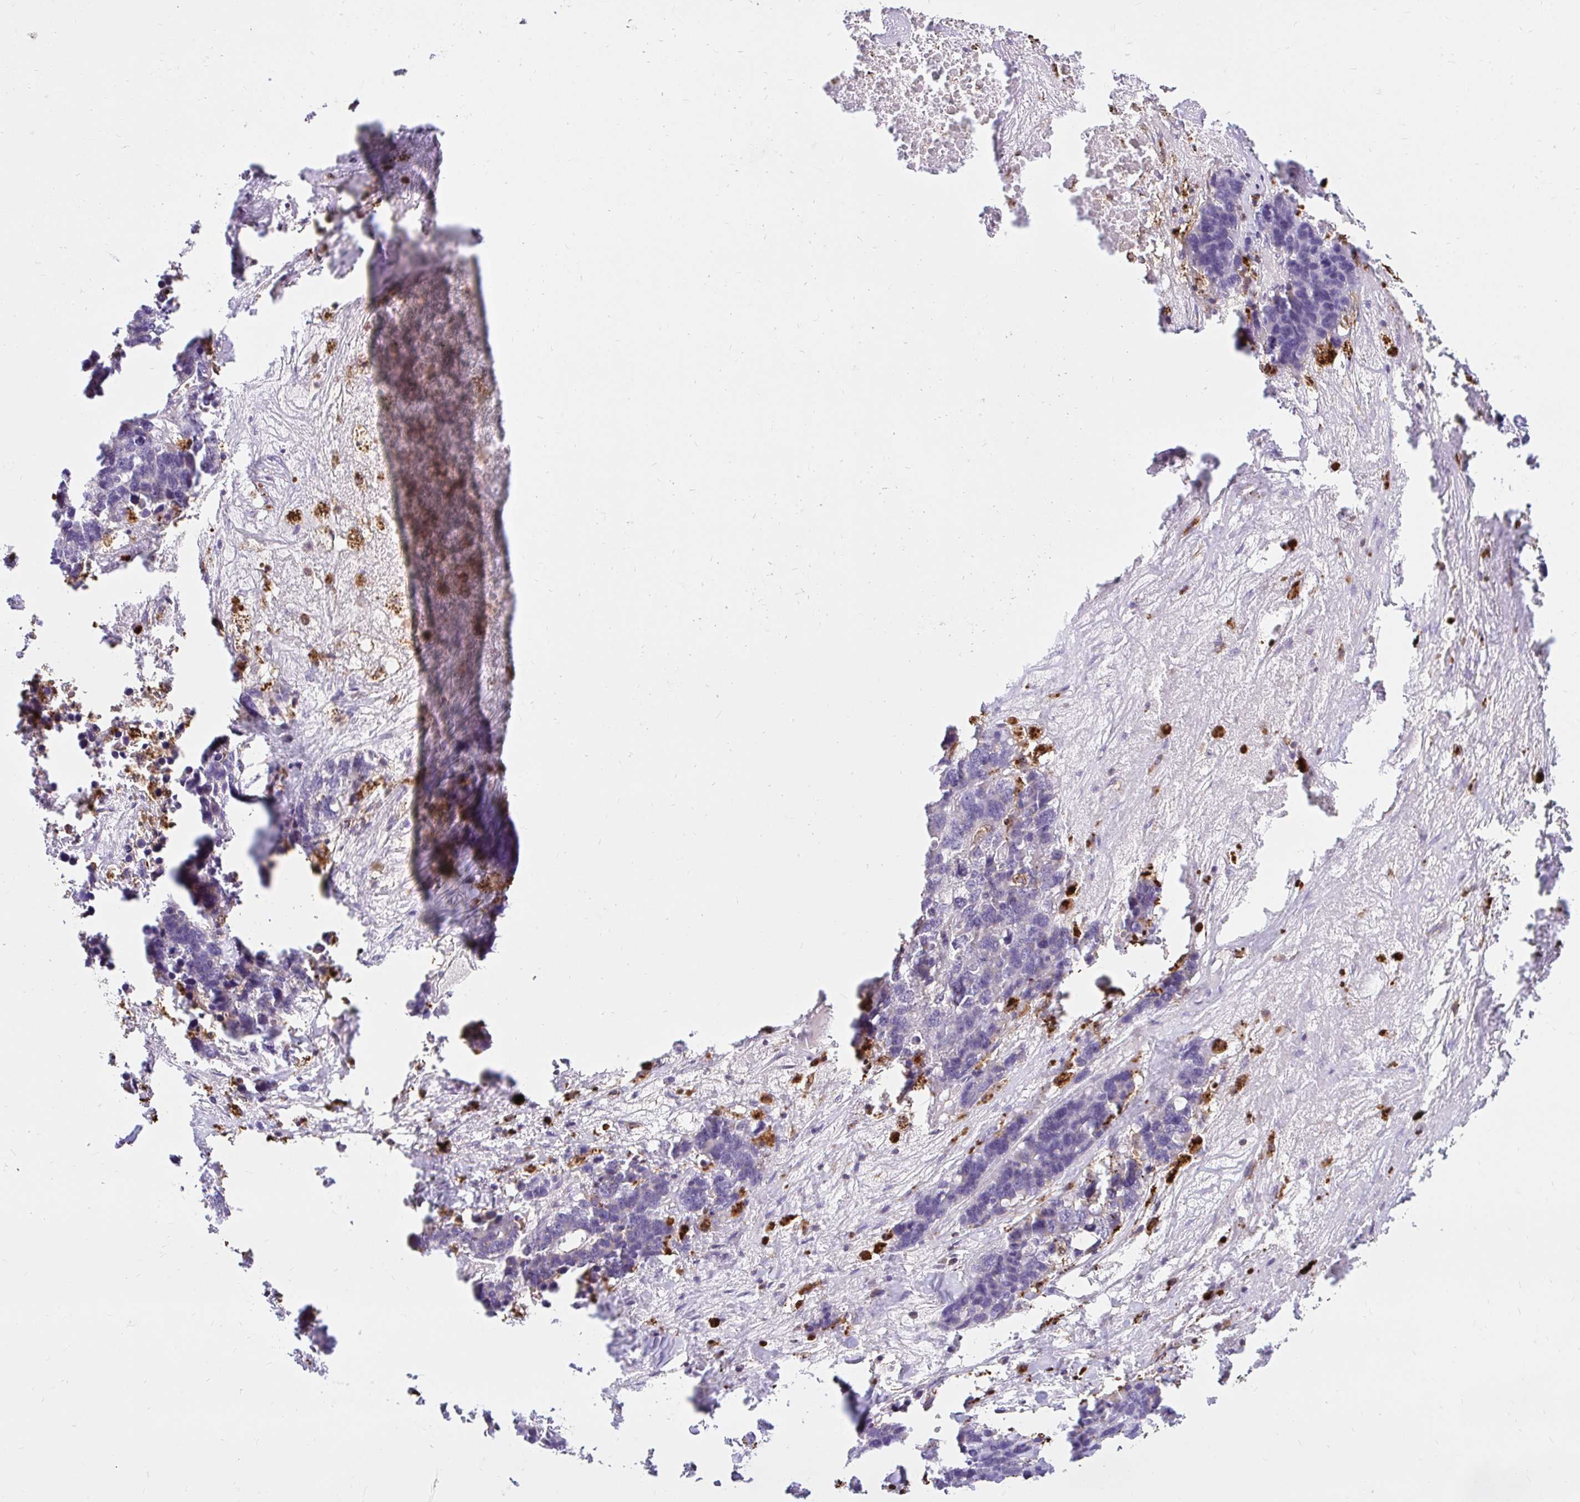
{"staining": {"intensity": "negative", "quantity": "none", "location": "none"}, "tissue": "lung cancer", "cell_type": "Tumor cells", "image_type": "cancer", "snomed": [{"axis": "morphology", "description": "Adenocarcinoma, NOS"}, {"axis": "topography", "description": "Lung"}], "caption": "This is a histopathology image of immunohistochemistry (IHC) staining of lung cancer, which shows no positivity in tumor cells.", "gene": "PYCARD", "patient": {"sex": "female", "age": 51}}